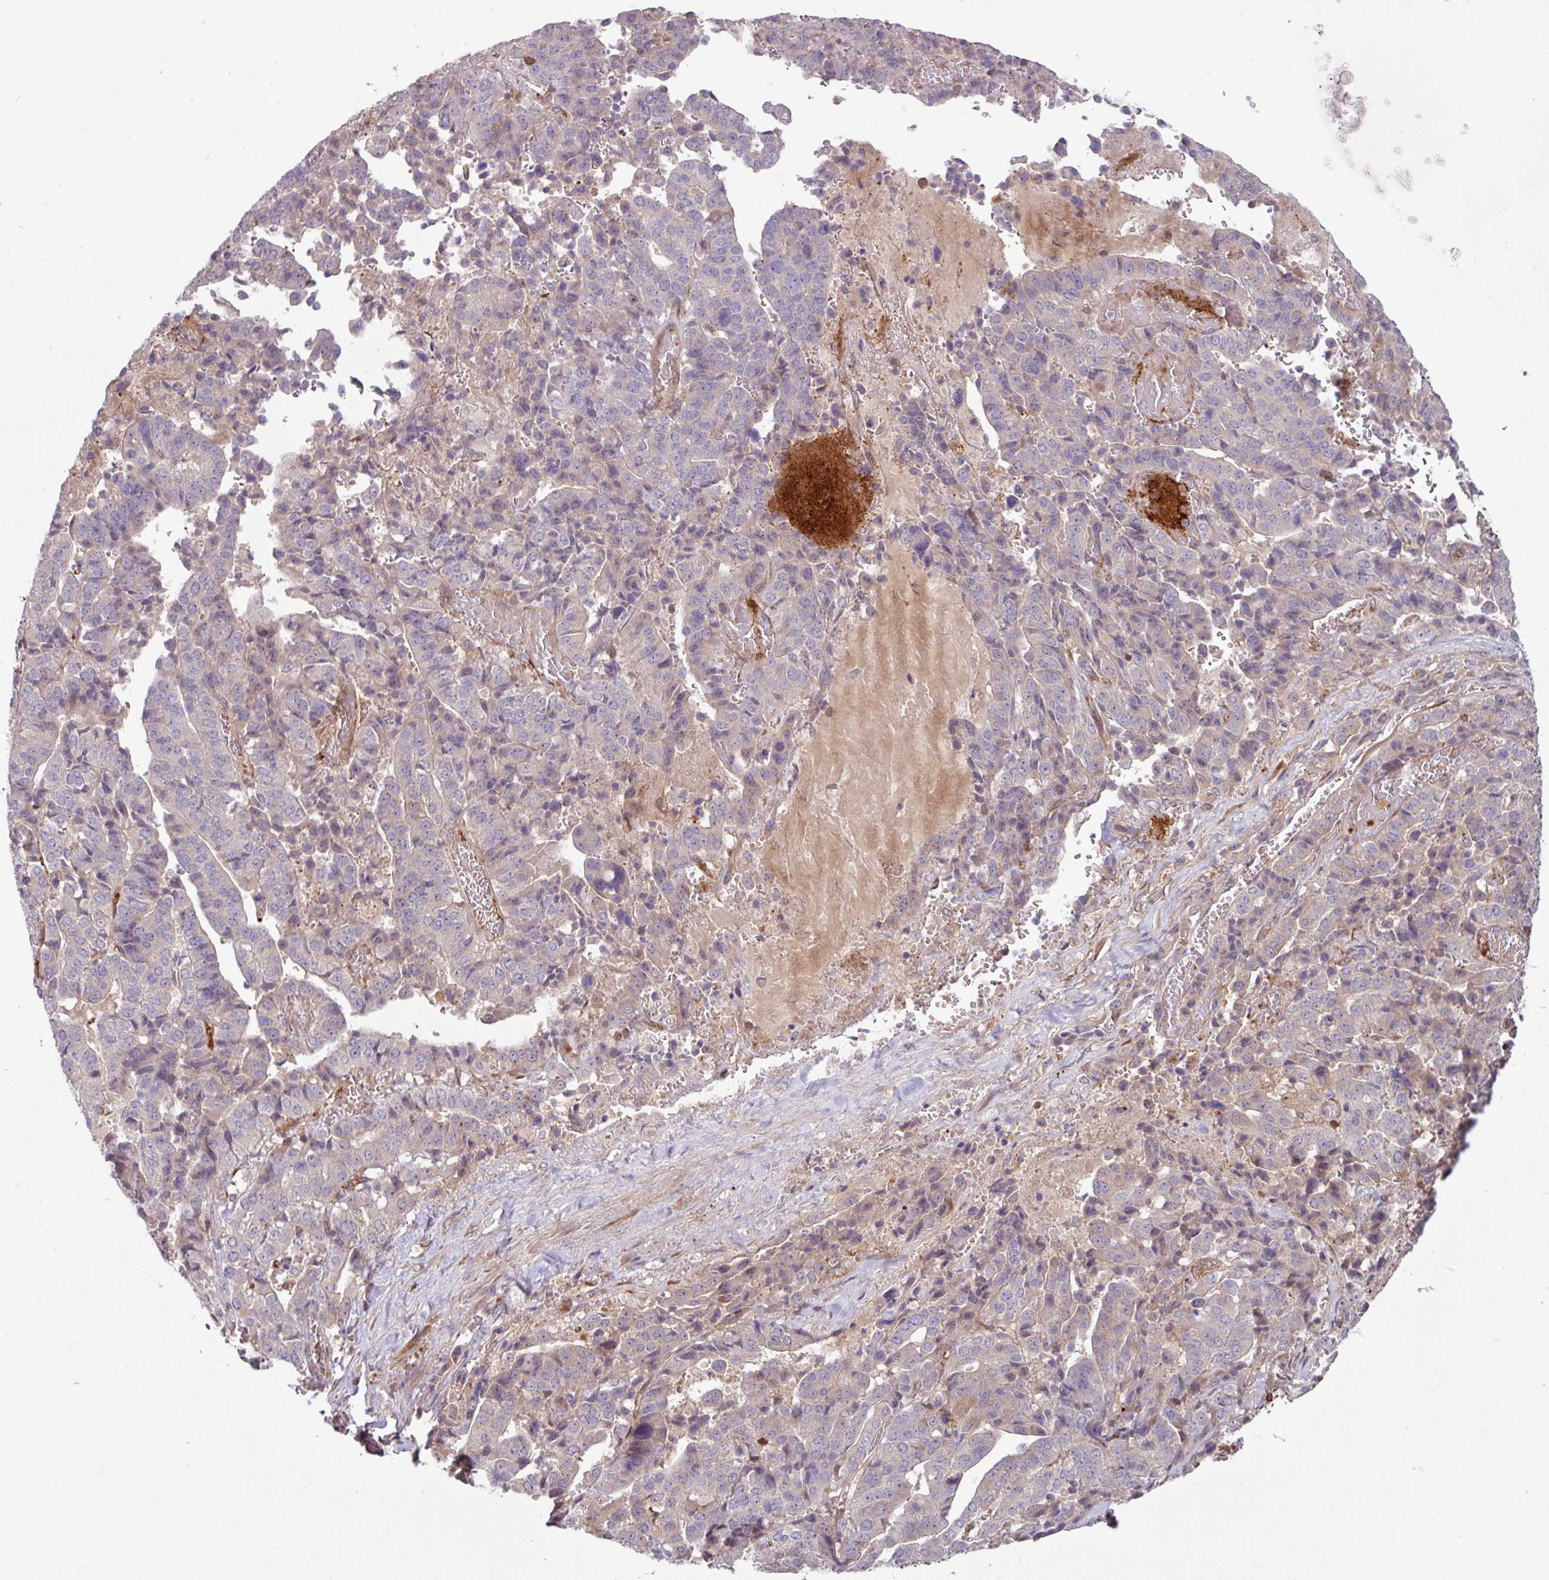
{"staining": {"intensity": "negative", "quantity": "none", "location": "none"}, "tissue": "stomach cancer", "cell_type": "Tumor cells", "image_type": "cancer", "snomed": [{"axis": "morphology", "description": "Adenocarcinoma, NOS"}, {"axis": "topography", "description": "Stomach"}], "caption": "Immunohistochemistry histopathology image of neoplastic tissue: stomach adenocarcinoma stained with DAB reveals no significant protein positivity in tumor cells. (DAB immunohistochemistry (IHC) visualized using brightfield microscopy, high magnification).", "gene": "SEC61G", "patient": {"sex": "male", "age": 48}}